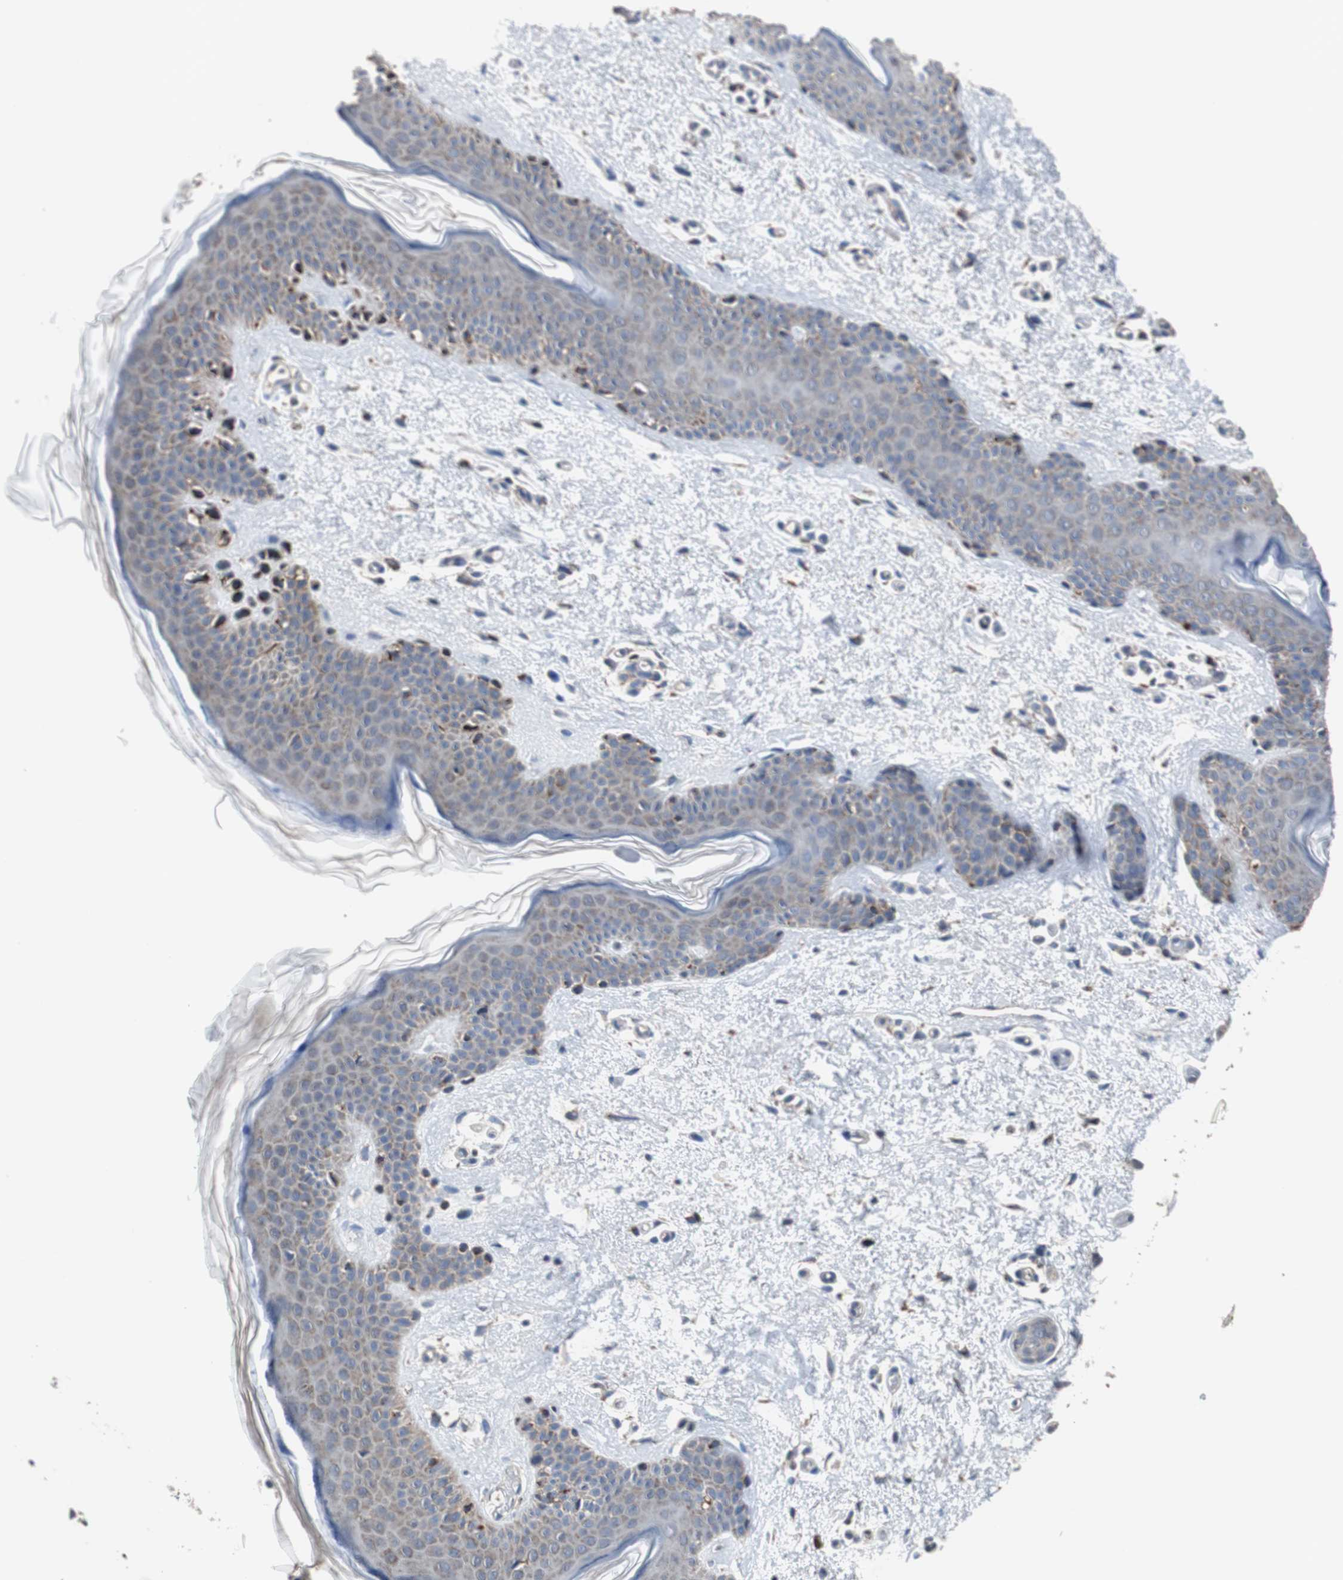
{"staining": {"intensity": "negative", "quantity": "none", "location": "none"}, "tissue": "skin", "cell_type": "Fibroblasts", "image_type": "normal", "snomed": [{"axis": "morphology", "description": "Normal tissue, NOS"}, {"axis": "topography", "description": "Skin"}], "caption": "IHC photomicrograph of normal skin stained for a protein (brown), which reveals no expression in fibroblasts. Brightfield microscopy of IHC stained with DAB (3,3'-diaminobenzidine) (brown) and hematoxylin (blue), captured at high magnification.", "gene": "PITRM1", "patient": {"sex": "female", "age": 56}}